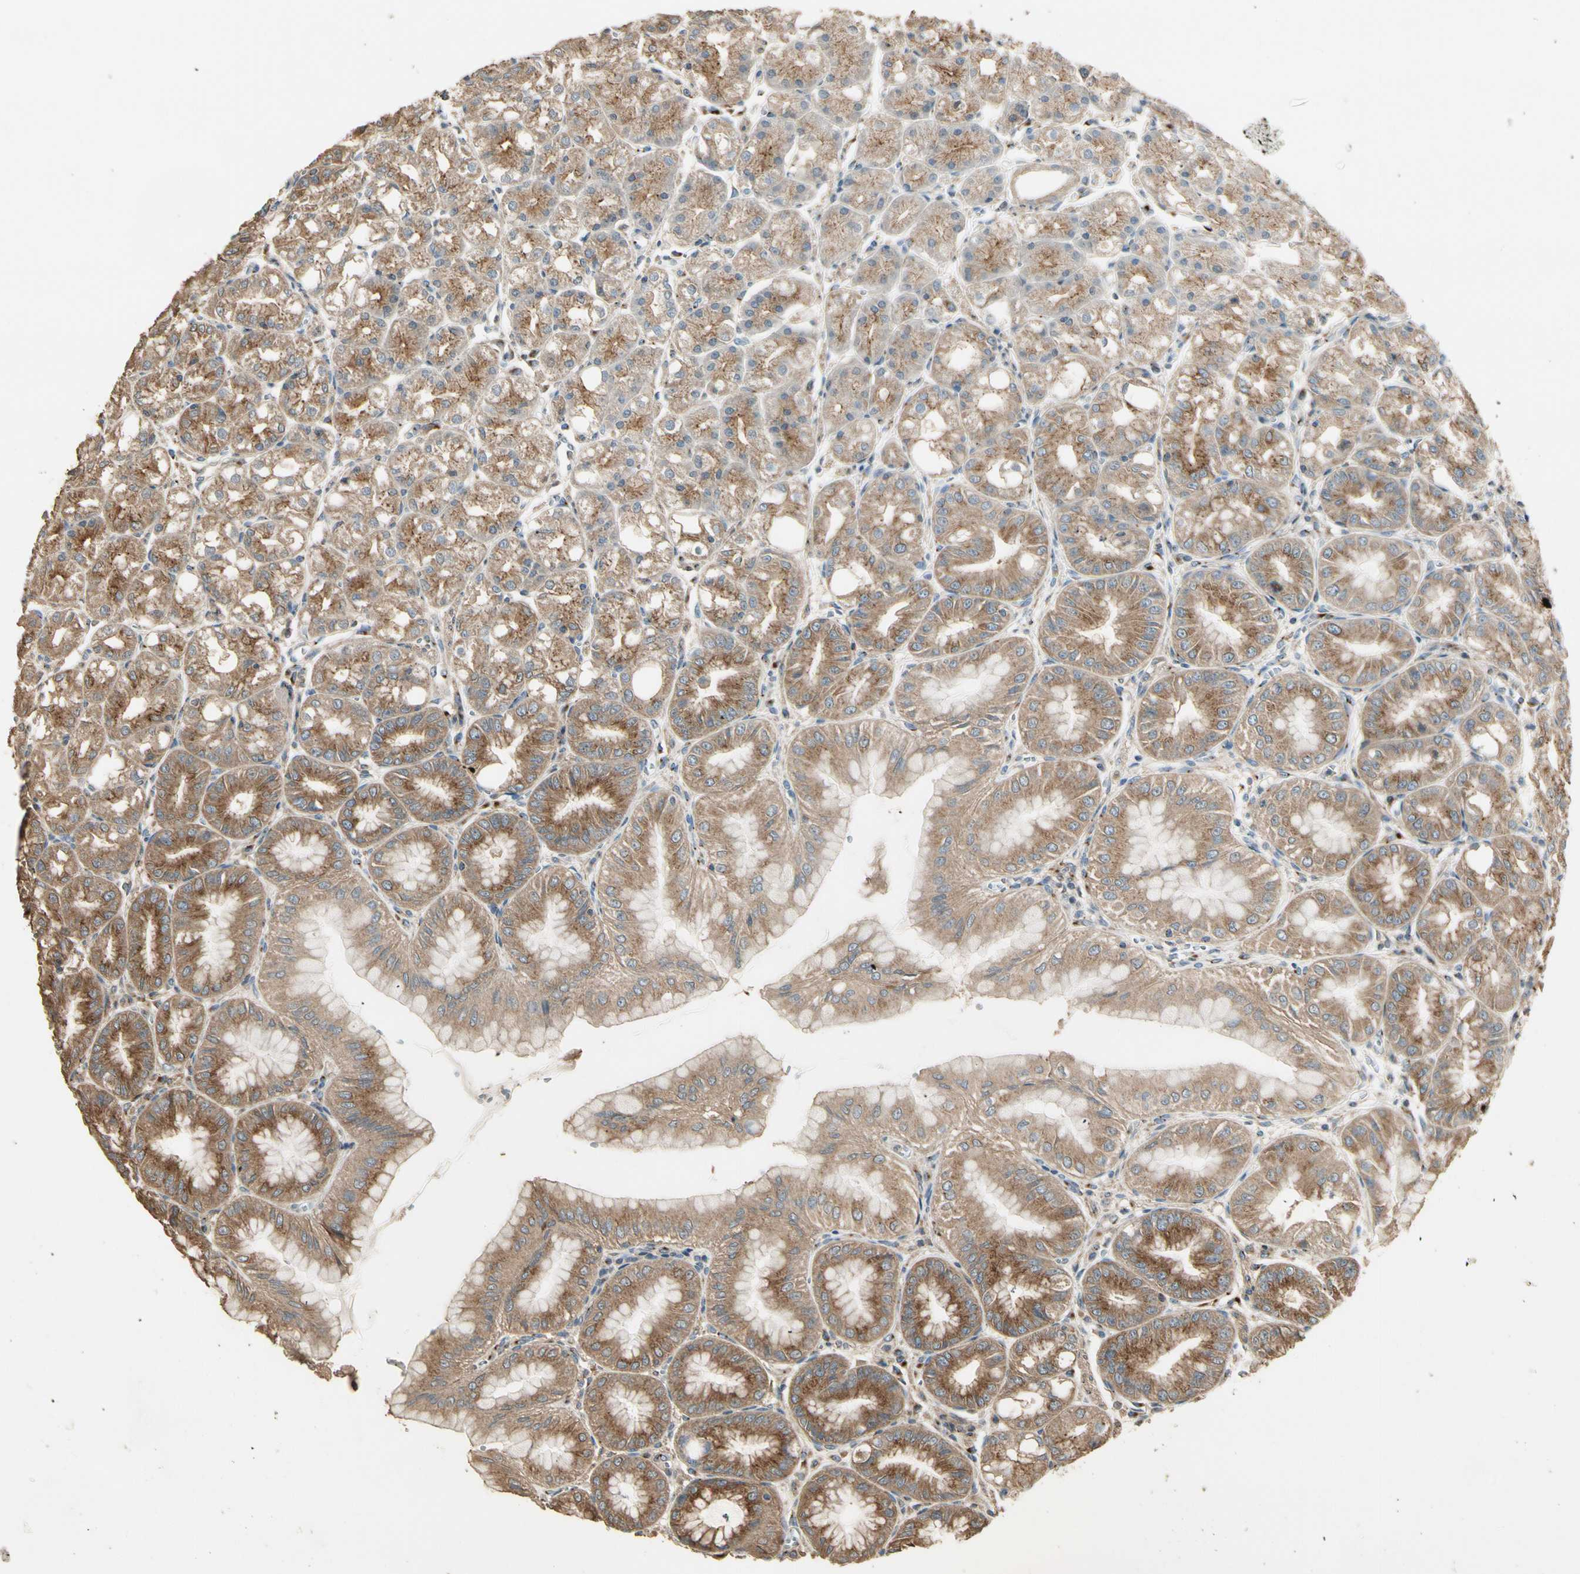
{"staining": {"intensity": "moderate", "quantity": ">75%", "location": "cytoplasmic/membranous"}, "tissue": "stomach", "cell_type": "Glandular cells", "image_type": "normal", "snomed": [{"axis": "morphology", "description": "Normal tissue, NOS"}, {"axis": "topography", "description": "Stomach, lower"}], "caption": "The photomicrograph displays staining of benign stomach, revealing moderate cytoplasmic/membranous protein staining (brown color) within glandular cells. (DAB IHC, brown staining for protein, blue staining for nuclei).", "gene": "AKAP9", "patient": {"sex": "male", "age": 71}}